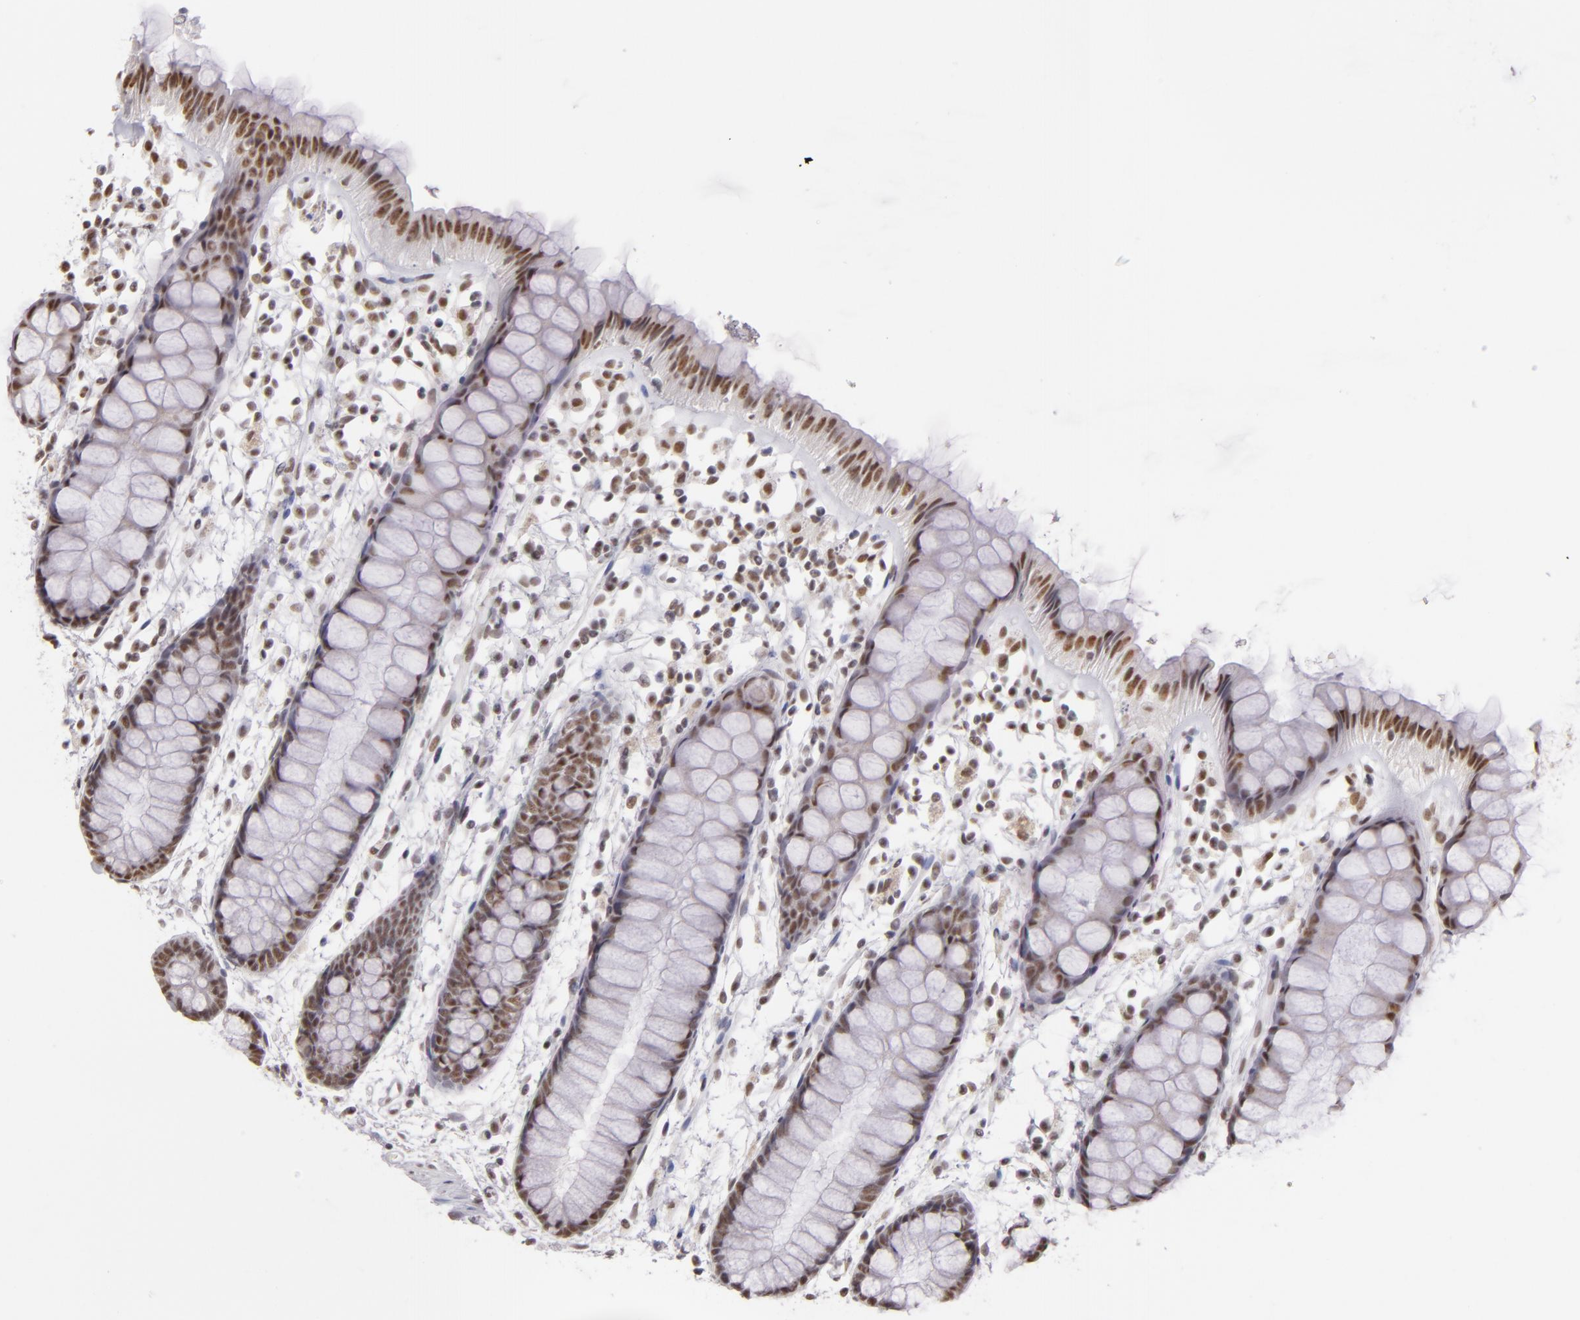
{"staining": {"intensity": "moderate", "quantity": ">75%", "location": "nuclear"}, "tissue": "rectum", "cell_type": "Glandular cells", "image_type": "normal", "snomed": [{"axis": "morphology", "description": "Normal tissue, NOS"}, {"axis": "topography", "description": "Rectum"}], "caption": "Rectum stained with a brown dye displays moderate nuclear positive positivity in approximately >75% of glandular cells.", "gene": "INTS6", "patient": {"sex": "female", "age": 66}}